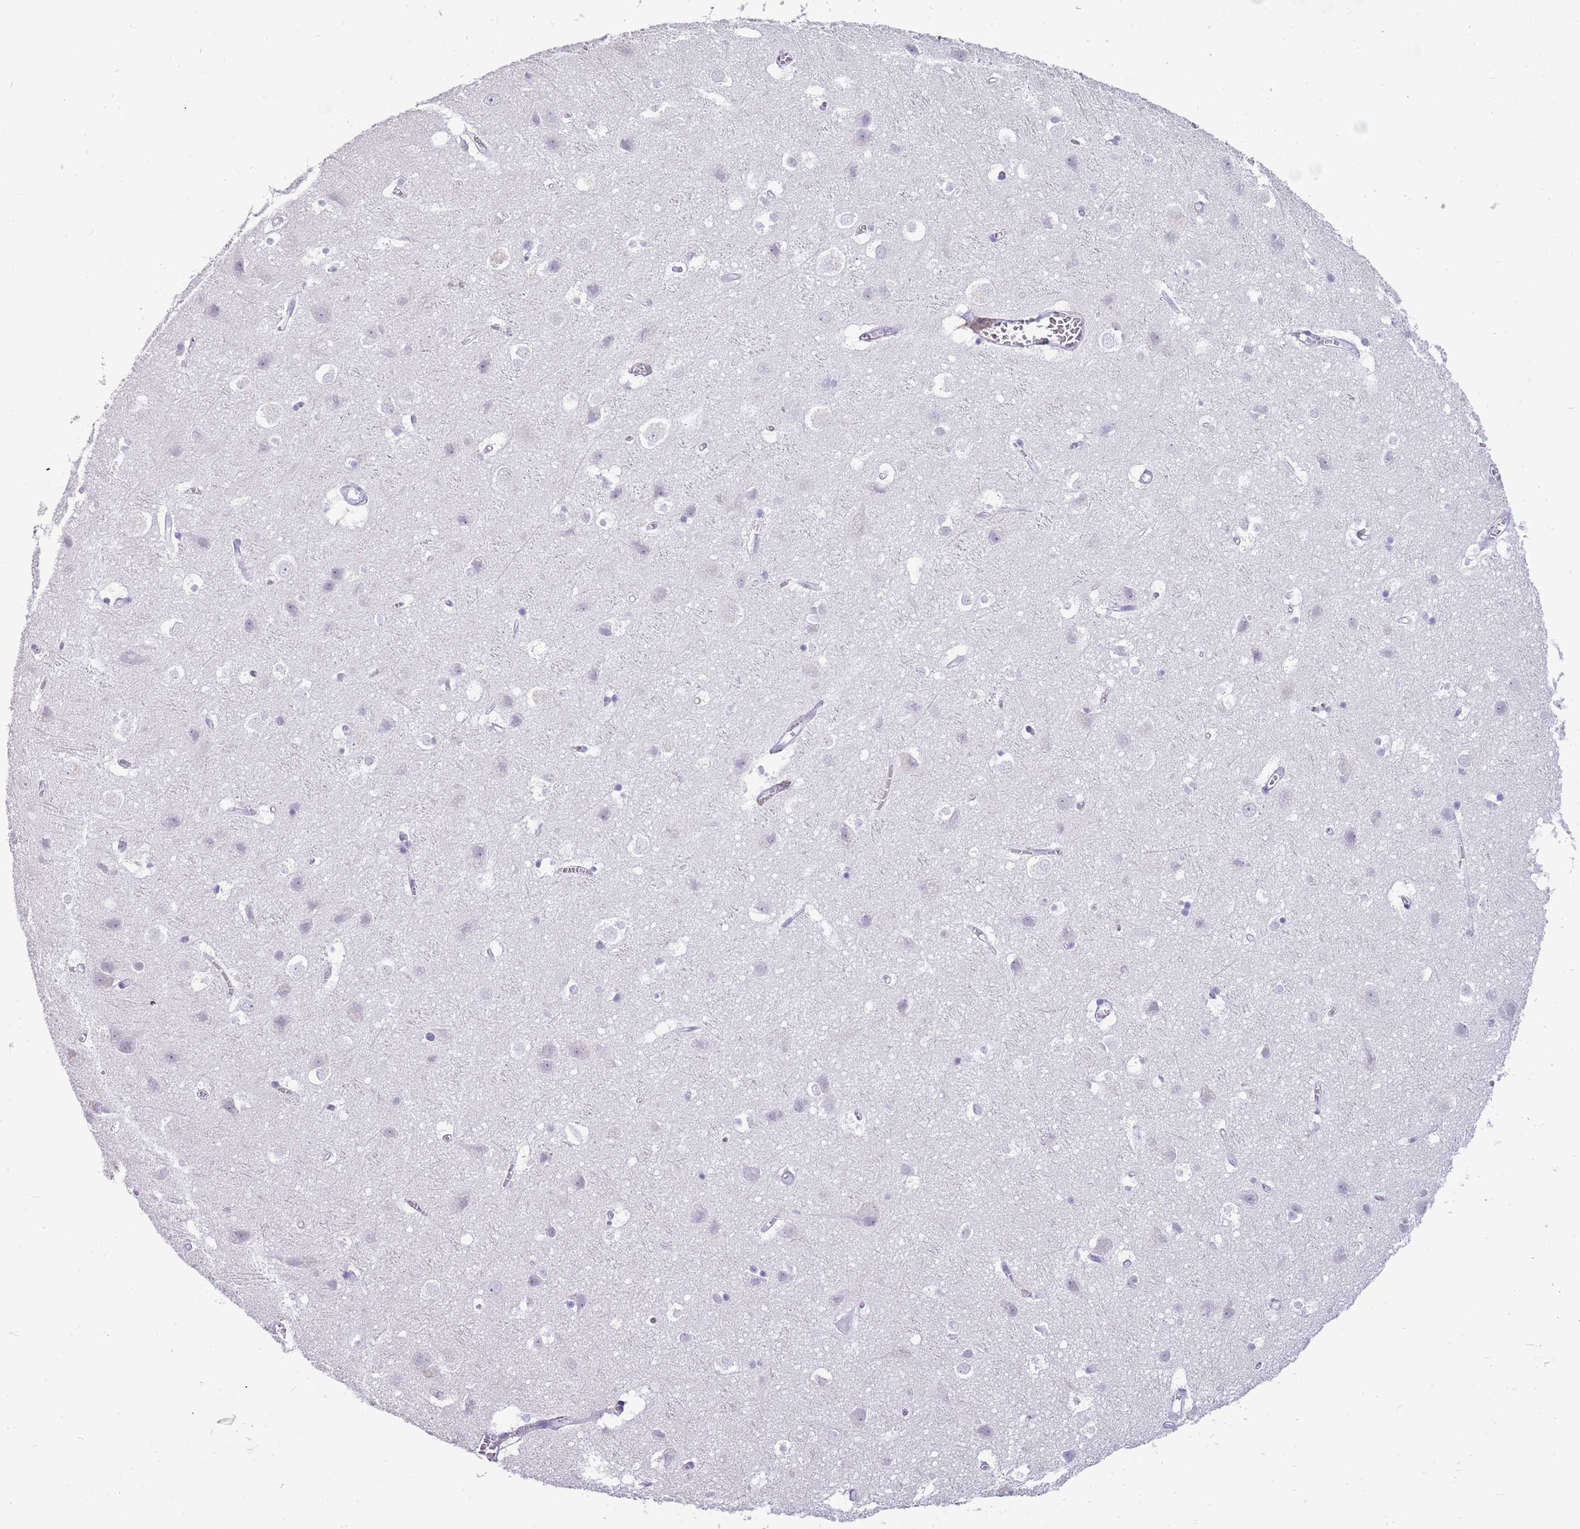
{"staining": {"intensity": "negative", "quantity": "none", "location": "none"}, "tissue": "cerebral cortex", "cell_type": "Endothelial cells", "image_type": "normal", "snomed": [{"axis": "morphology", "description": "Normal tissue, NOS"}, {"axis": "topography", "description": "Cerebral cortex"}], "caption": "Human cerebral cortex stained for a protein using immunohistochemistry displays no staining in endothelial cells.", "gene": "ENSG00000271254", "patient": {"sex": "male", "age": 54}}